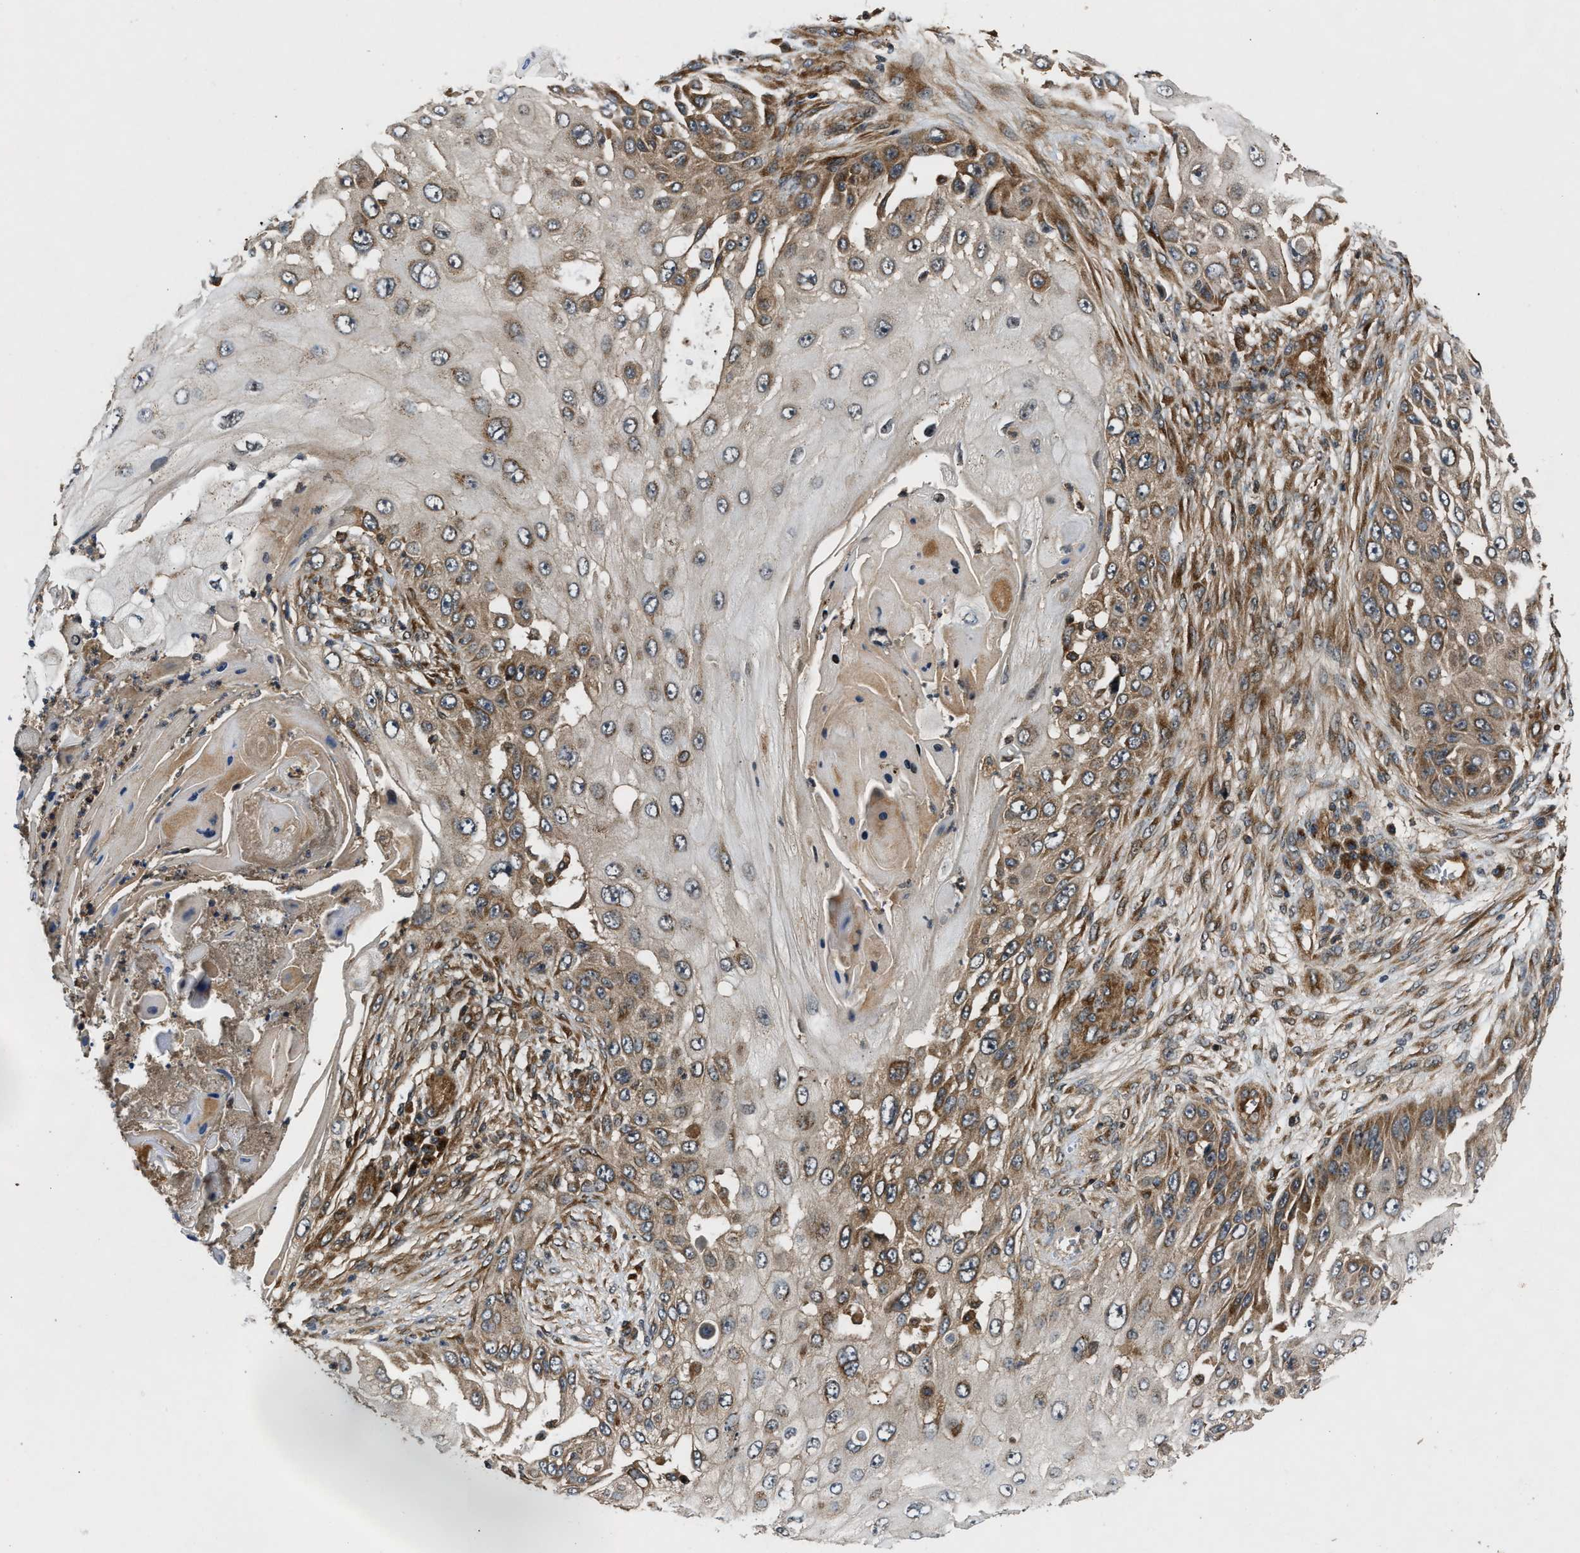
{"staining": {"intensity": "moderate", "quantity": ">75%", "location": "cytoplasmic/membranous"}, "tissue": "skin cancer", "cell_type": "Tumor cells", "image_type": "cancer", "snomed": [{"axis": "morphology", "description": "Squamous cell carcinoma, NOS"}, {"axis": "topography", "description": "Skin"}], "caption": "Human squamous cell carcinoma (skin) stained for a protein (brown) displays moderate cytoplasmic/membranous positive positivity in approximately >75% of tumor cells.", "gene": "PNPLA8", "patient": {"sex": "female", "age": 44}}